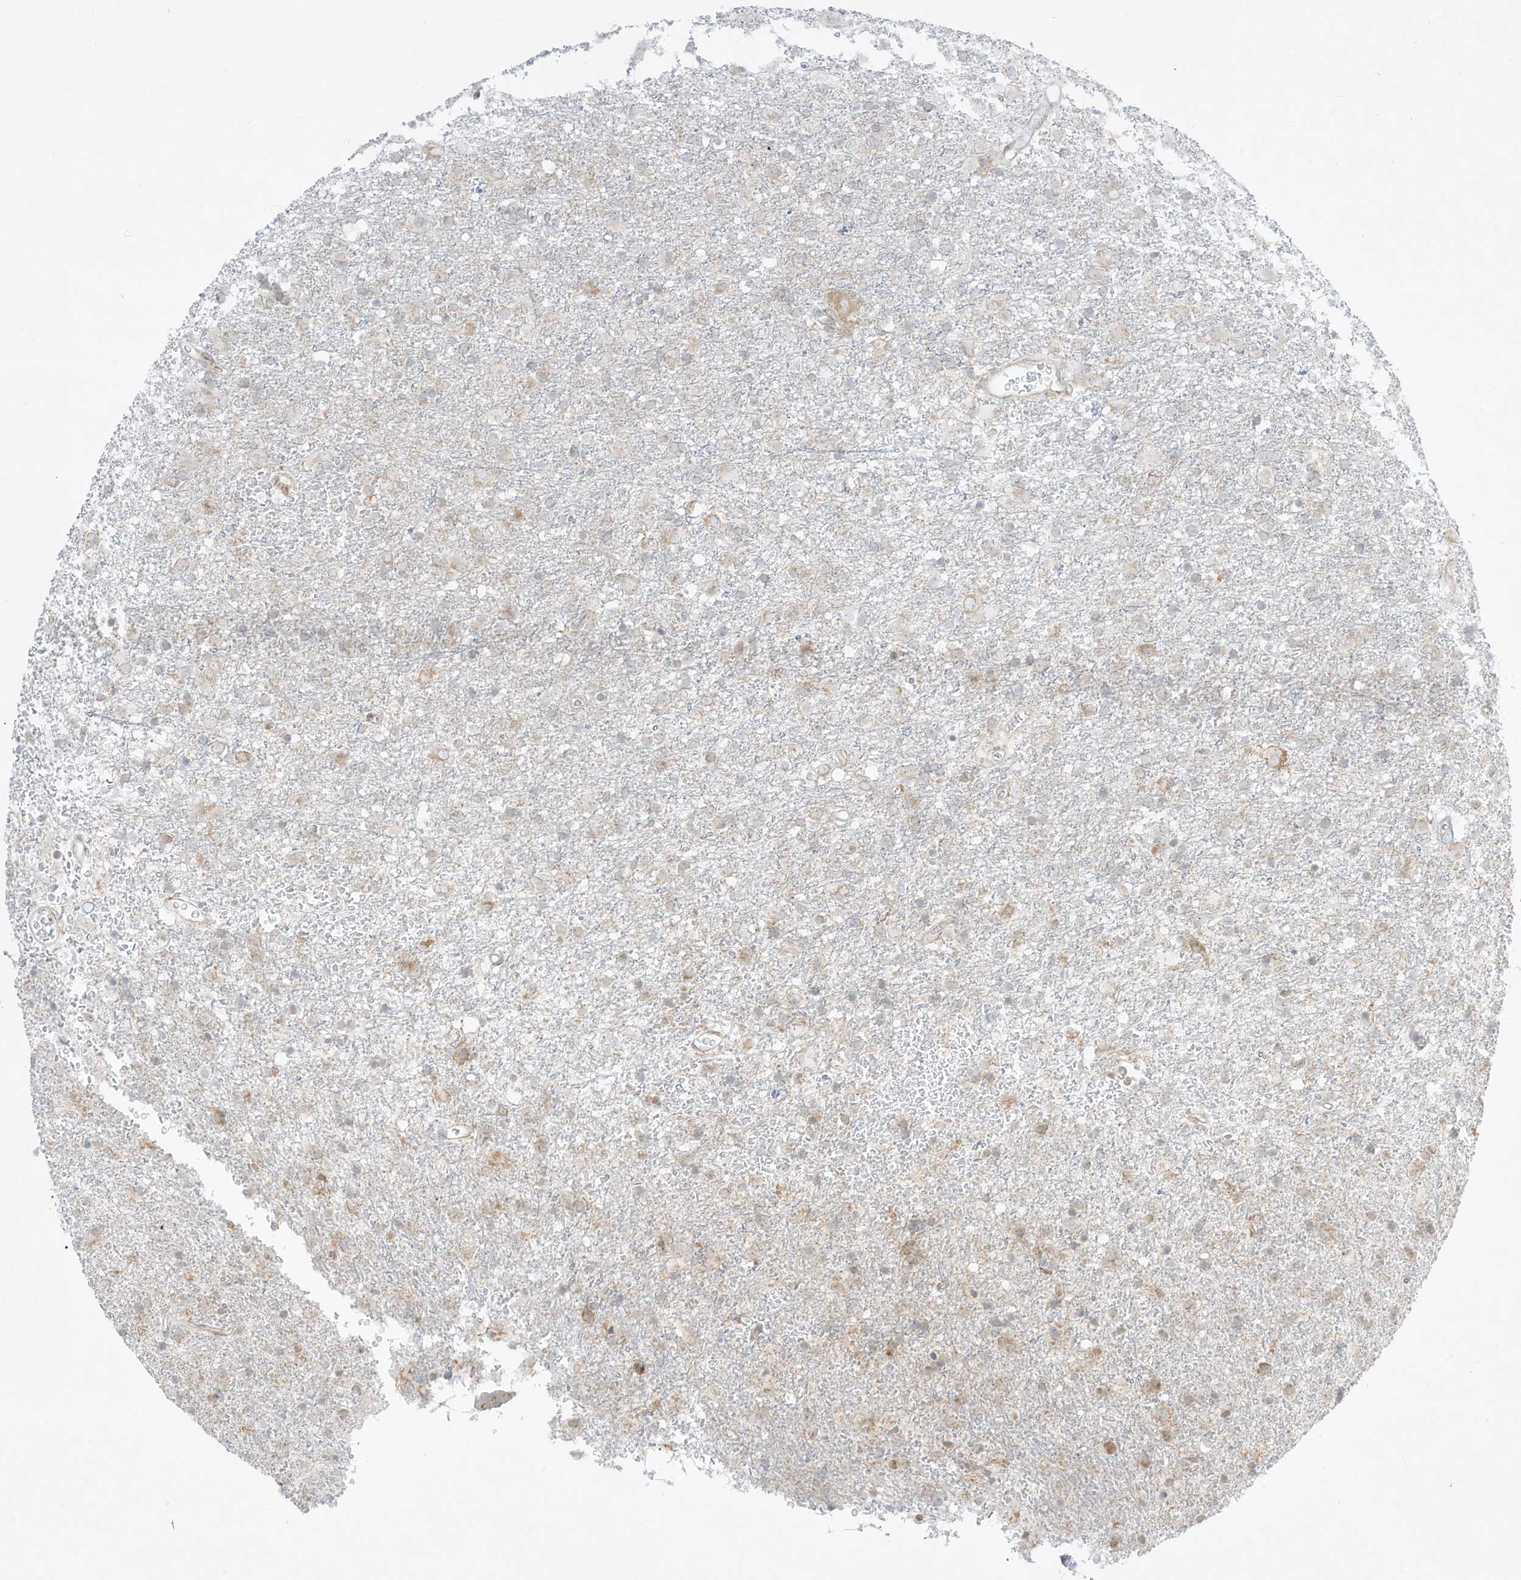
{"staining": {"intensity": "negative", "quantity": "none", "location": "none"}, "tissue": "glioma", "cell_type": "Tumor cells", "image_type": "cancer", "snomed": [{"axis": "morphology", "description": "Glioma, malignant, Low grade"}, {"axis": "topography", "description": "Brain"}], "caption": "A photomicrograph of human glioma is negative for staining in tumor cells.", "gene": "PTK6", "patient": {"sex": "male", "age": 65}}